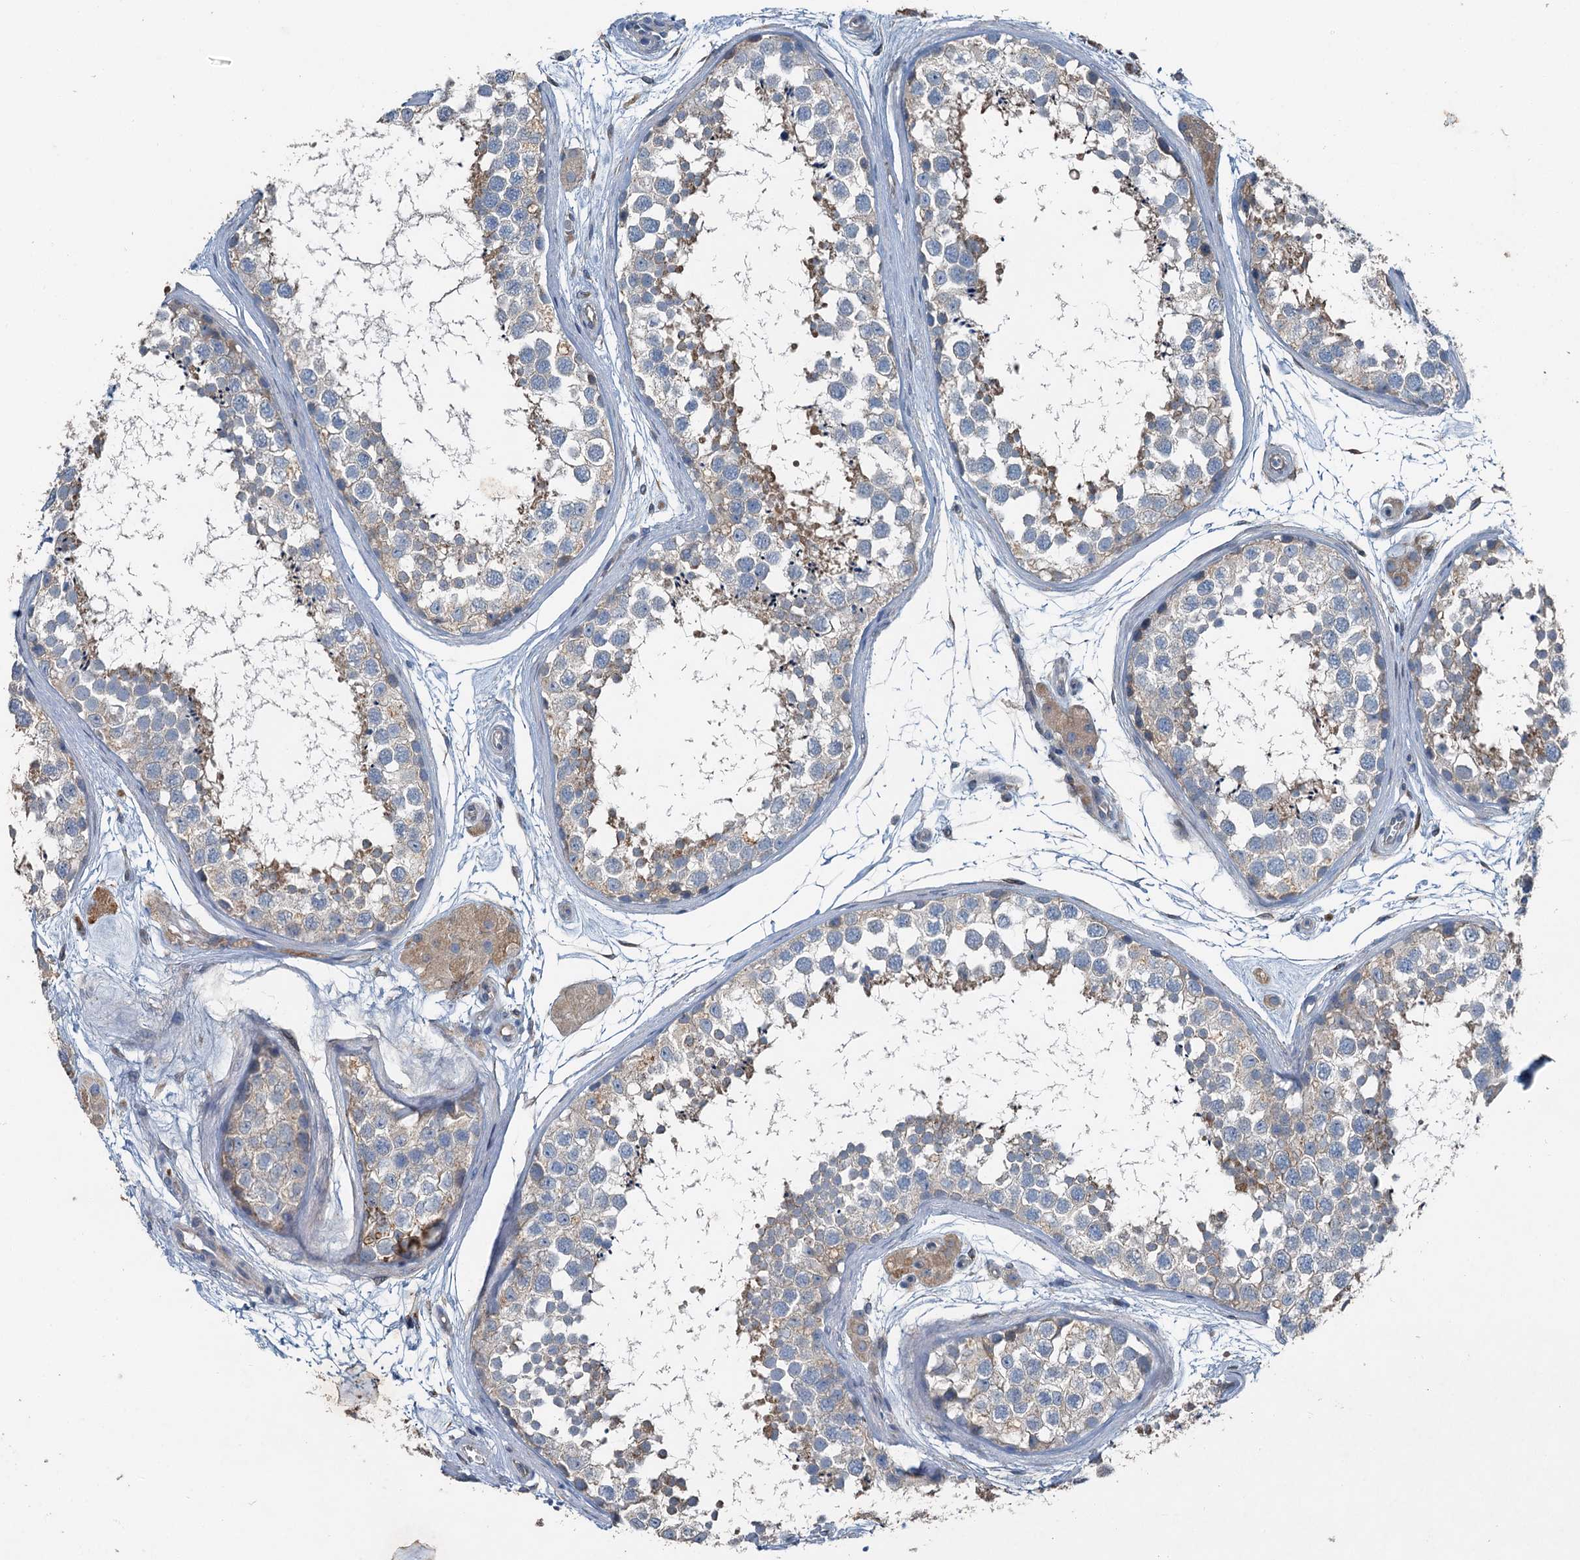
{"staining": {"intensity": "moderate", "quantity": "<25%", "location": "cytoplasmic/membranous"}, "tissue": "testis", "cell_type": "Cells in seminiferous ducts", "image_type": "normal", "snomed": [{"axis": "morphology", "description": "Normal tissue, NOS"}, {"axis": "topography", "description": "Testis"}], "caption": "Immunohistochemistry (IHC) photomicrograph of normal testis: testis stained using IHC demonstrates low levels of moderate protein expression localized specifically in the cytoplasmic/membranous of cells in seminiferous ducts, appearing as a cytoplasmic/membranous brown color.", "gene": "C6orf120", "patient": {"sex": "male", "age": 56}}